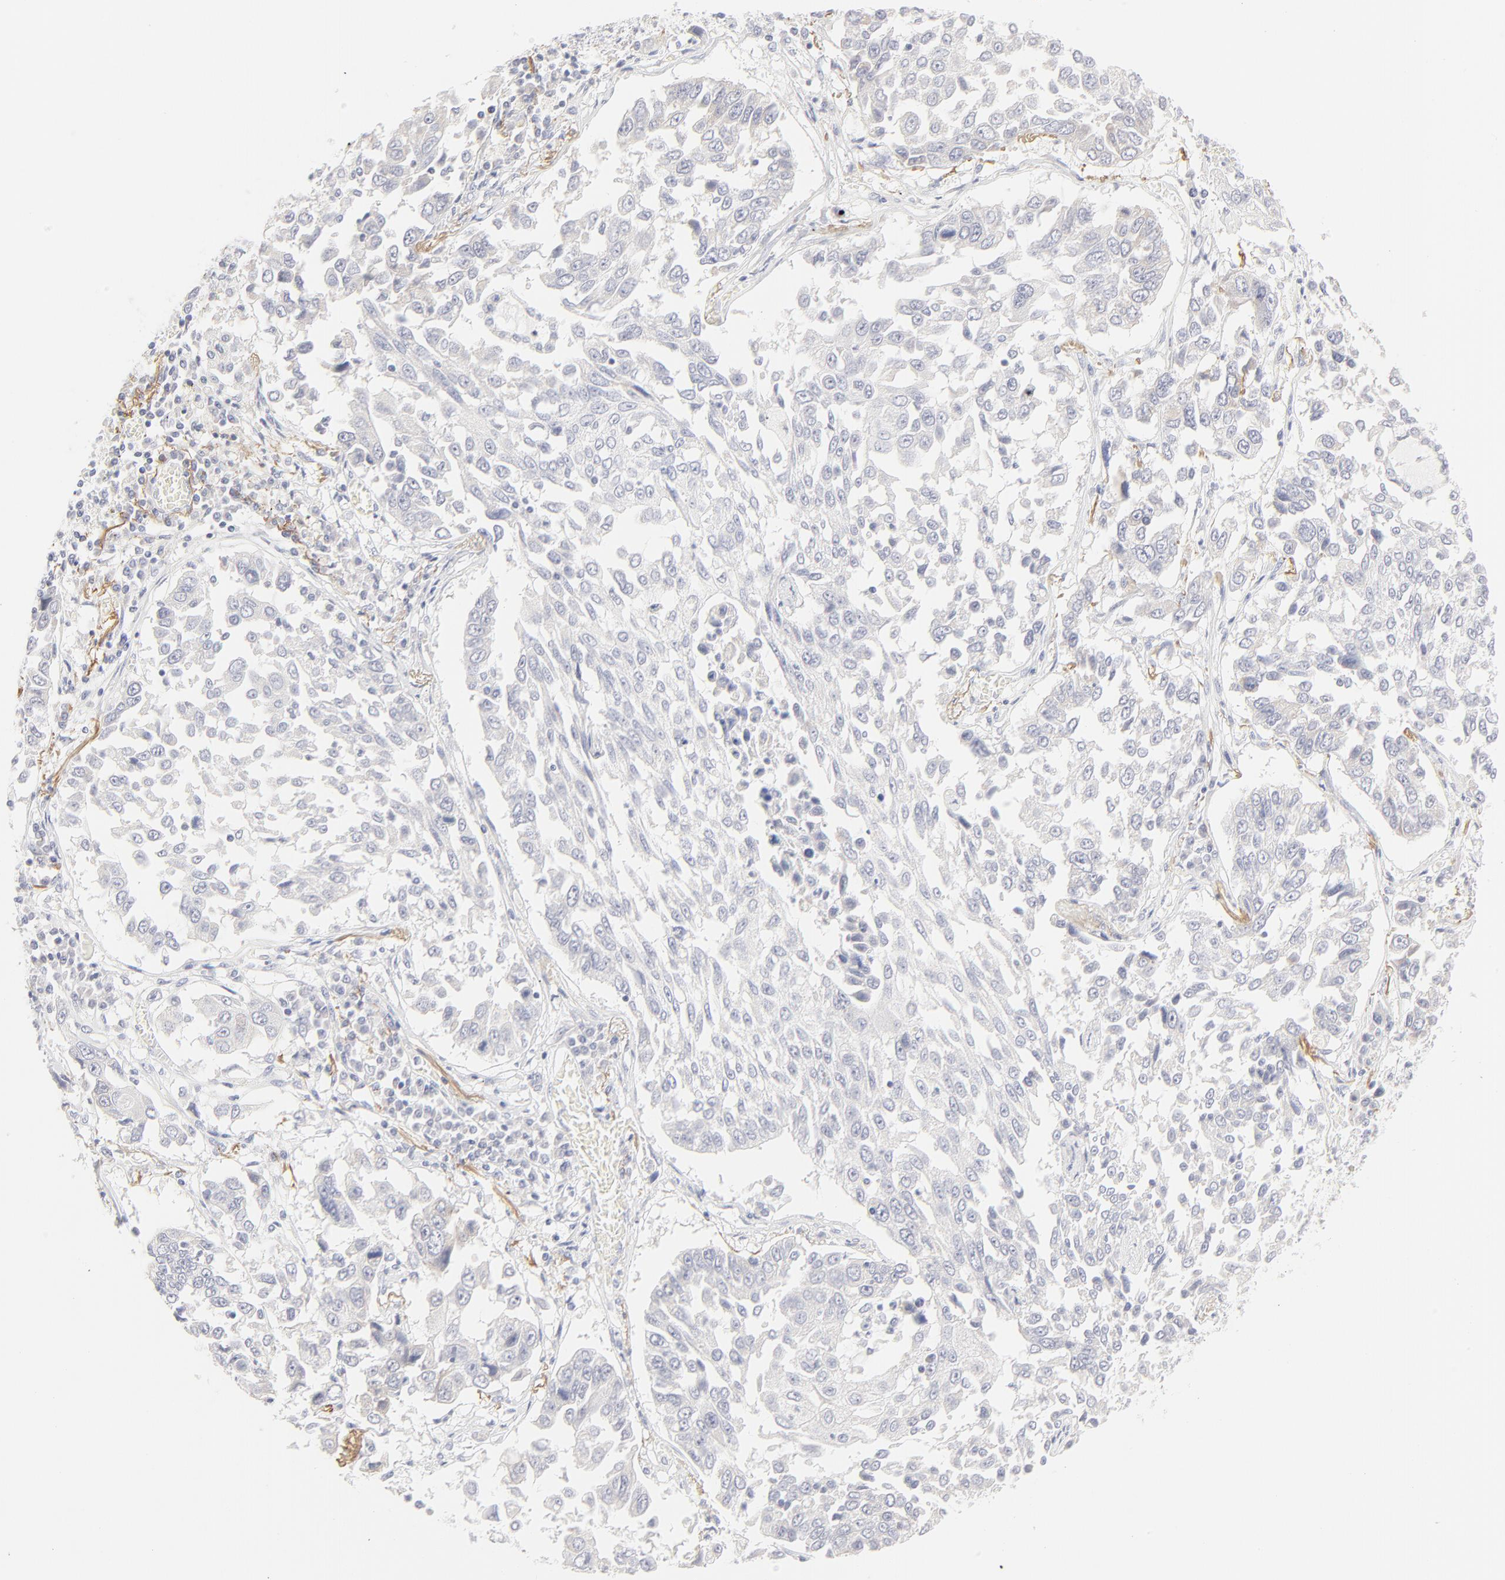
{"staining": {"intensity": "negative", "quantity": "none", "location": "none"}, "tissue": "lung cancer", "cell_type": "Tumor cells", "image_type": "cancer", "snomed": [{"axis": "morphology", "description": "Squamous cell carcinoma, NOS"}, {"axis": "topography", "description": "Lung"}], "caption": "Immunohistochemical staining of squamous cell carcinoma (lung) reveals no significant expression in tumor cells. (DAB (3,3'-diaminobenzidine) immunohistochemistry visualized using brightfield microscopy, high magnification).", "gene": "NPNT", "patient": {"sex": "male", "age": 71}}